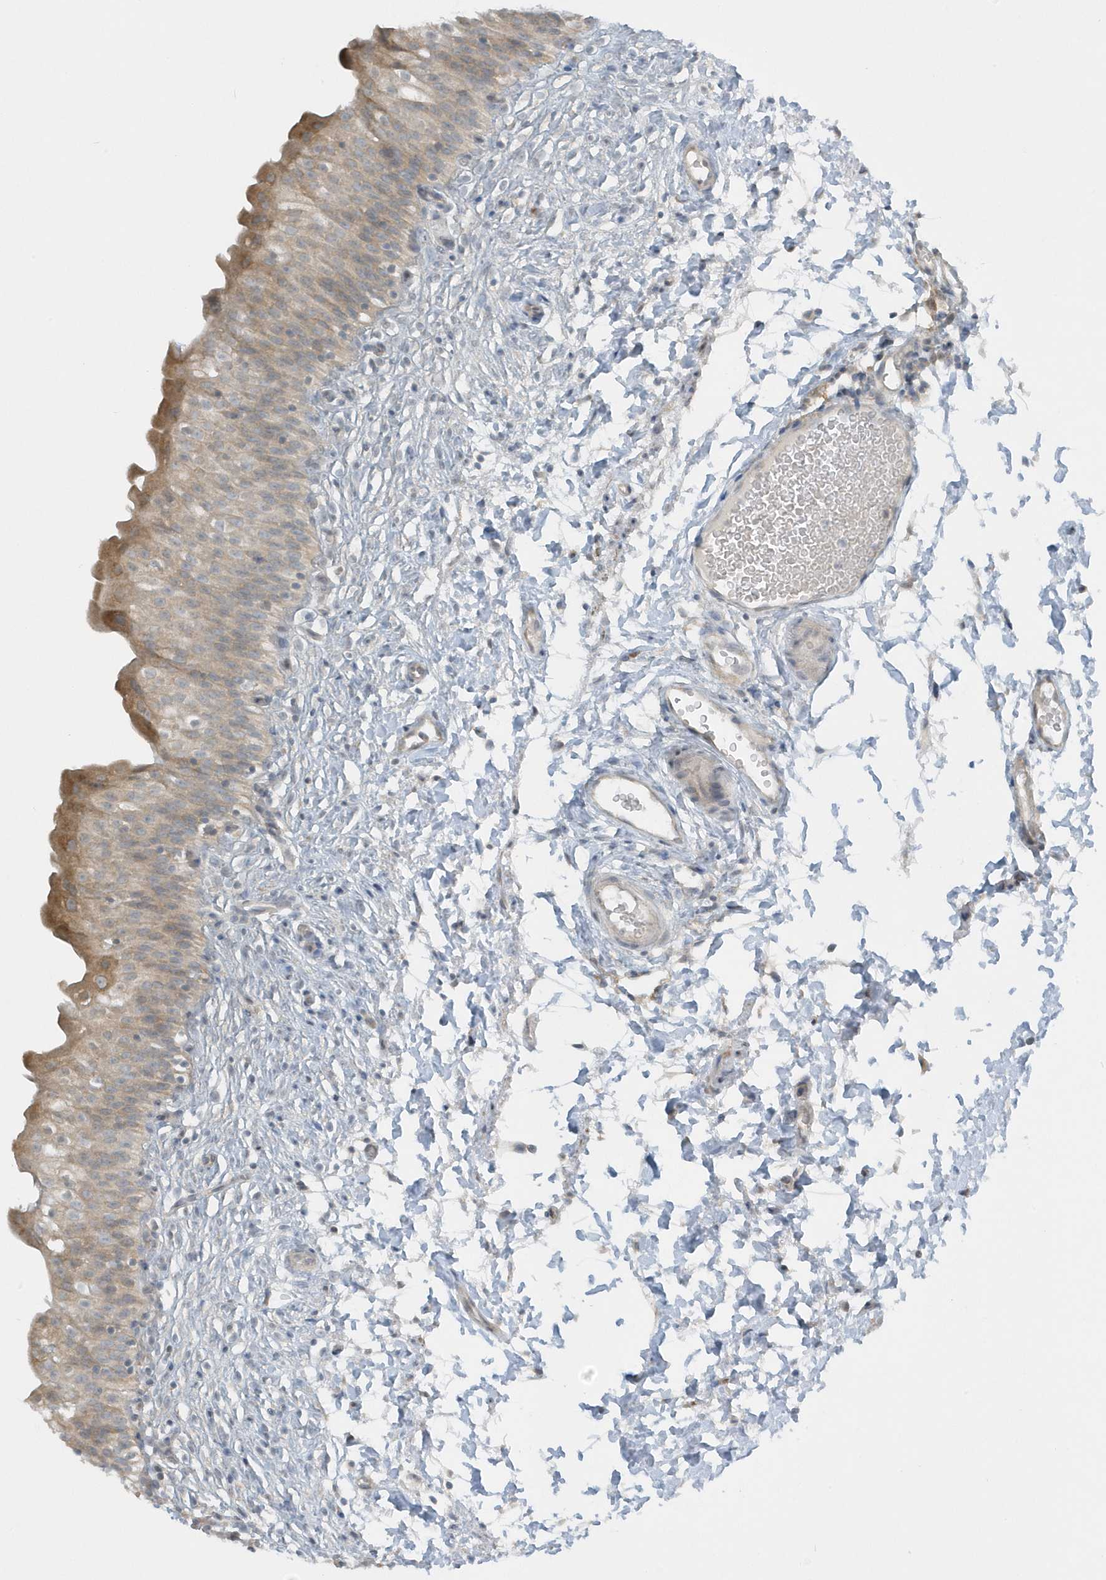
{"staining": {"intensity": "moderate", "quantity": "25%-75%", "location": "cytoplasmic/membranous"}, "tissue": "urinary bladder", "cell_type": "Urothelial cells", "image_type": "normal", "snomed": [{"axis": "morphology", "description": "Normal tissue, NOS"}, {"axis": "topography", "description": "Urinary bladder"}], "caption": "Urinary bladder stained with DAB (3,3'-diaminobenzidine) immunohistochemistry exhibits medium levels of moderate cytoplasmic/membranous expression in approximately 25%-75% of urothelial cells.", "gene": "SCN3A", "patient": {"sex": "male", "age": 55}}